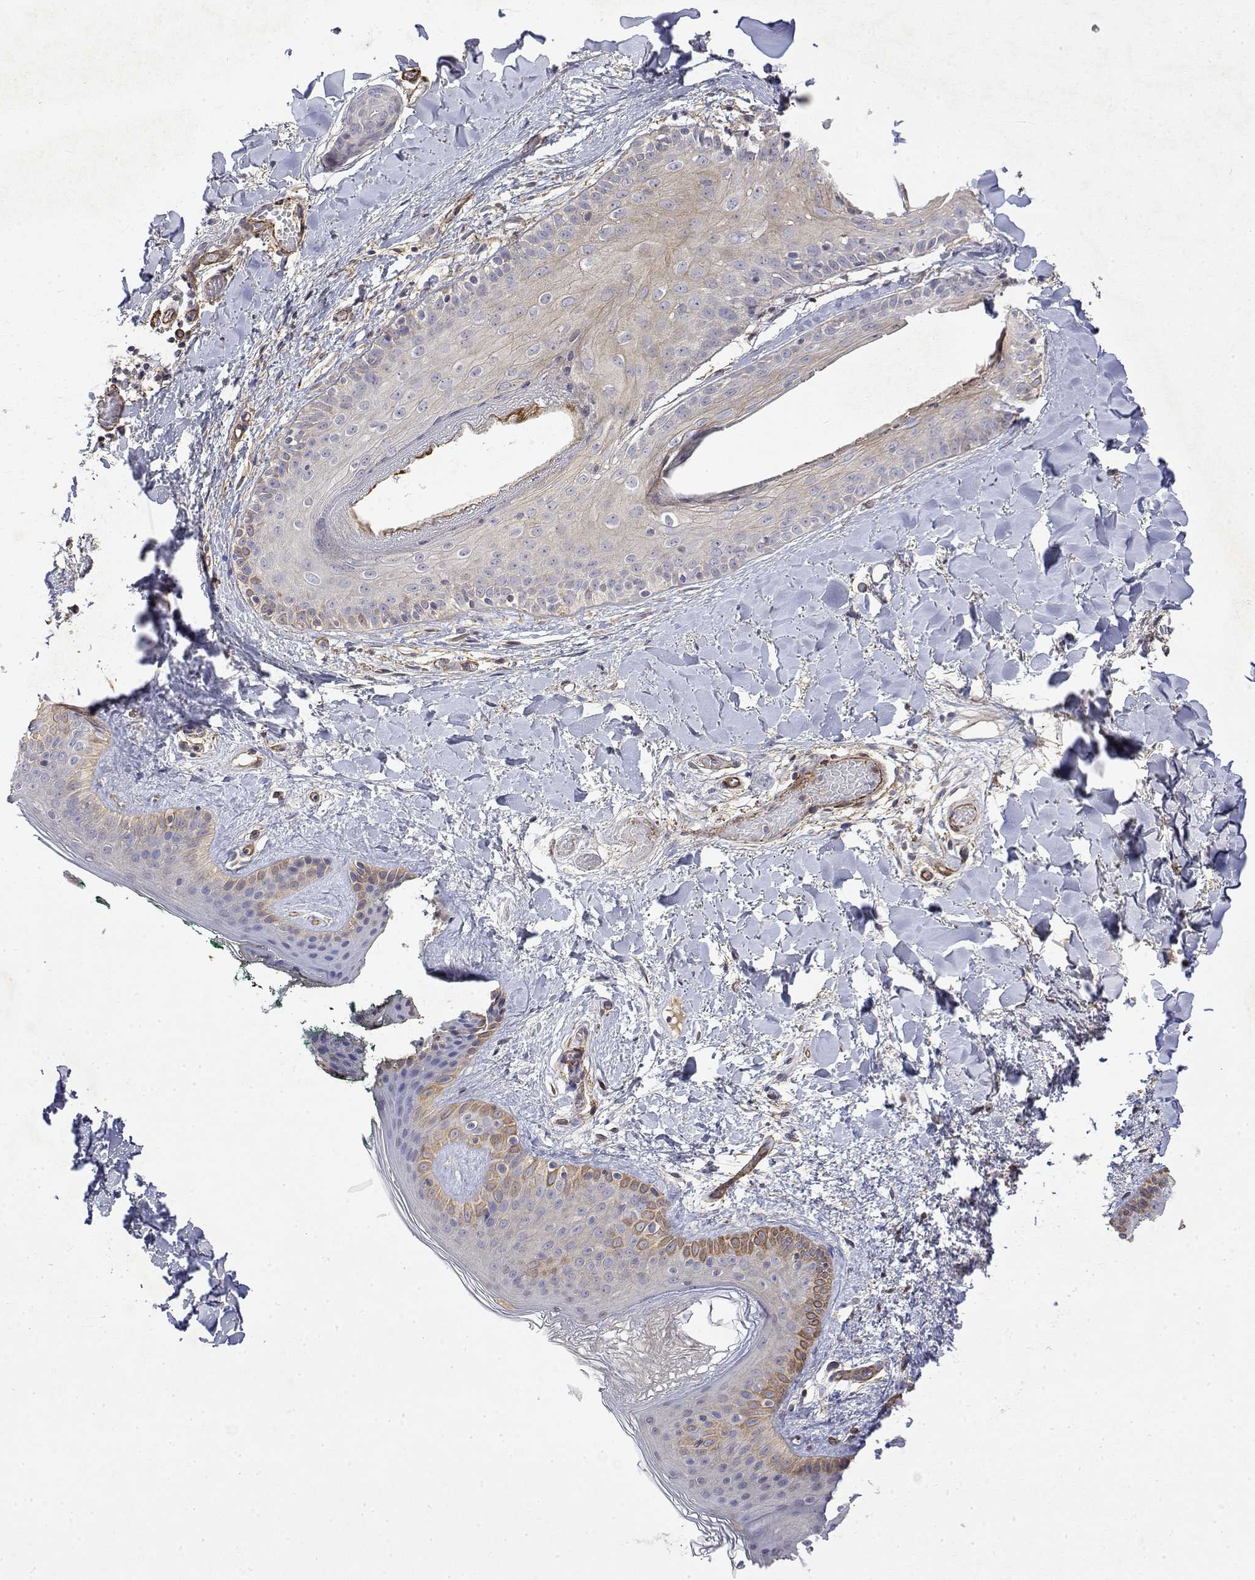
{"staining": {"intensity": "negative", "quantity": "none", "location": "none"}, "tissue": "skin", "cell_type": "Fibroblasts", "image_type": "normal", "snomed": [{"axis": "morphology", "description": "Normal tissue, NOS"}, {"axis": "topography", "description": "Skin"}], "caption": "Fibroblasts are negative for brown protein staining in benign skin. The staining is performed using DAB brown chromogen with nuclei counter-stained in using hematoxylin.", "gene": "SOWAHD", "patient": {"sex": "female", "age": 34}}